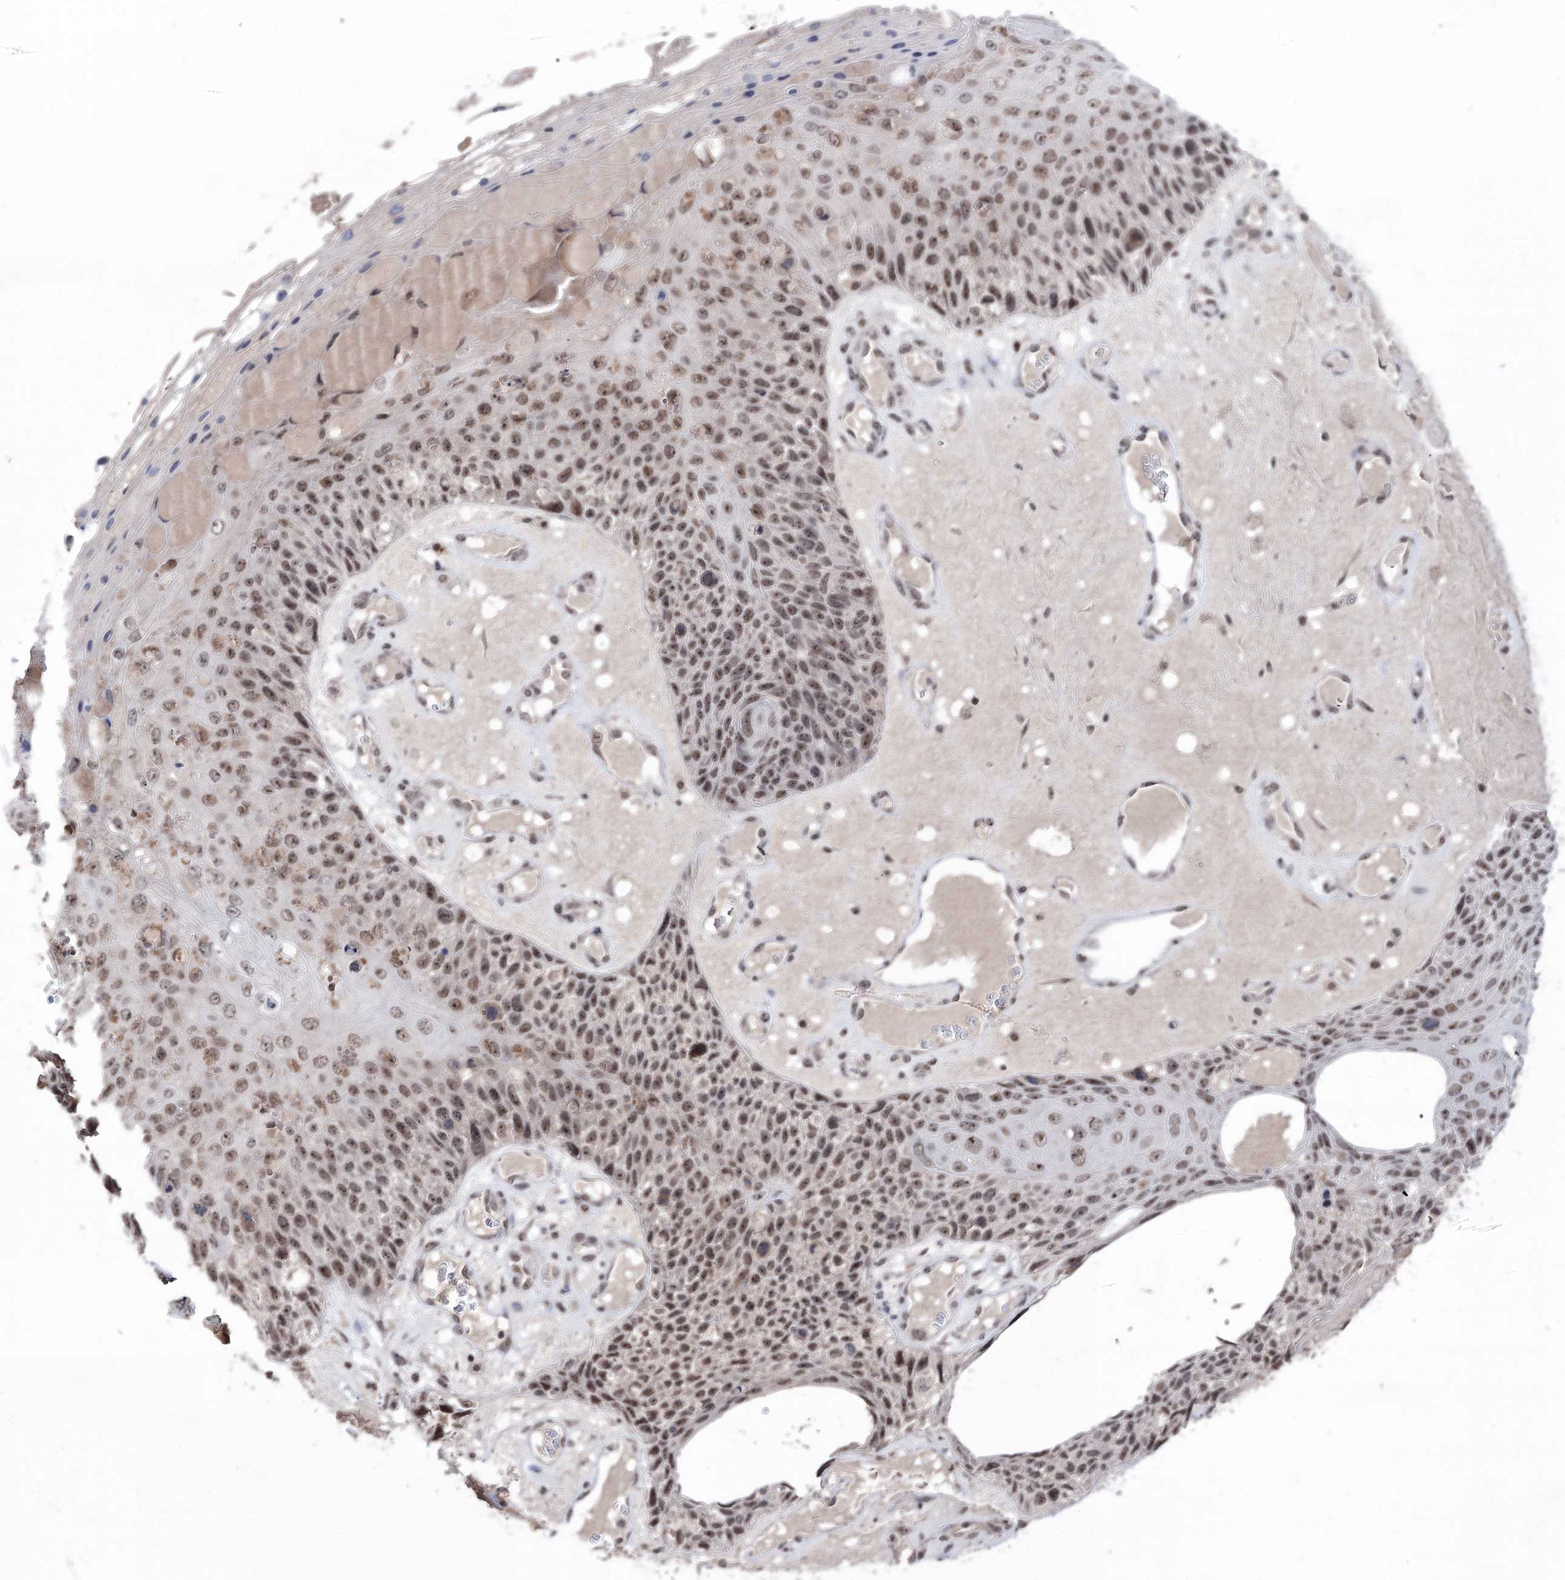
{"staining": {"intensity": "moderate", "quantity": ">75%", "location": "nuclear"}, "tissue": "skin cancer", "cell_type": "Tumor cells", "image_type": "cancer", "snomed": [{"axis": "morphology", "description": "Squamous cell carcinoma, NOS"}, {"axis": "topography", "description": "Skin"}], "caption": "An image of skin cancer stained for a protein demonstrates moderate nuclear brown staining in tumor cells.", "gene": "VGLL4", "patient": {"sex": "female", "age": 88}}